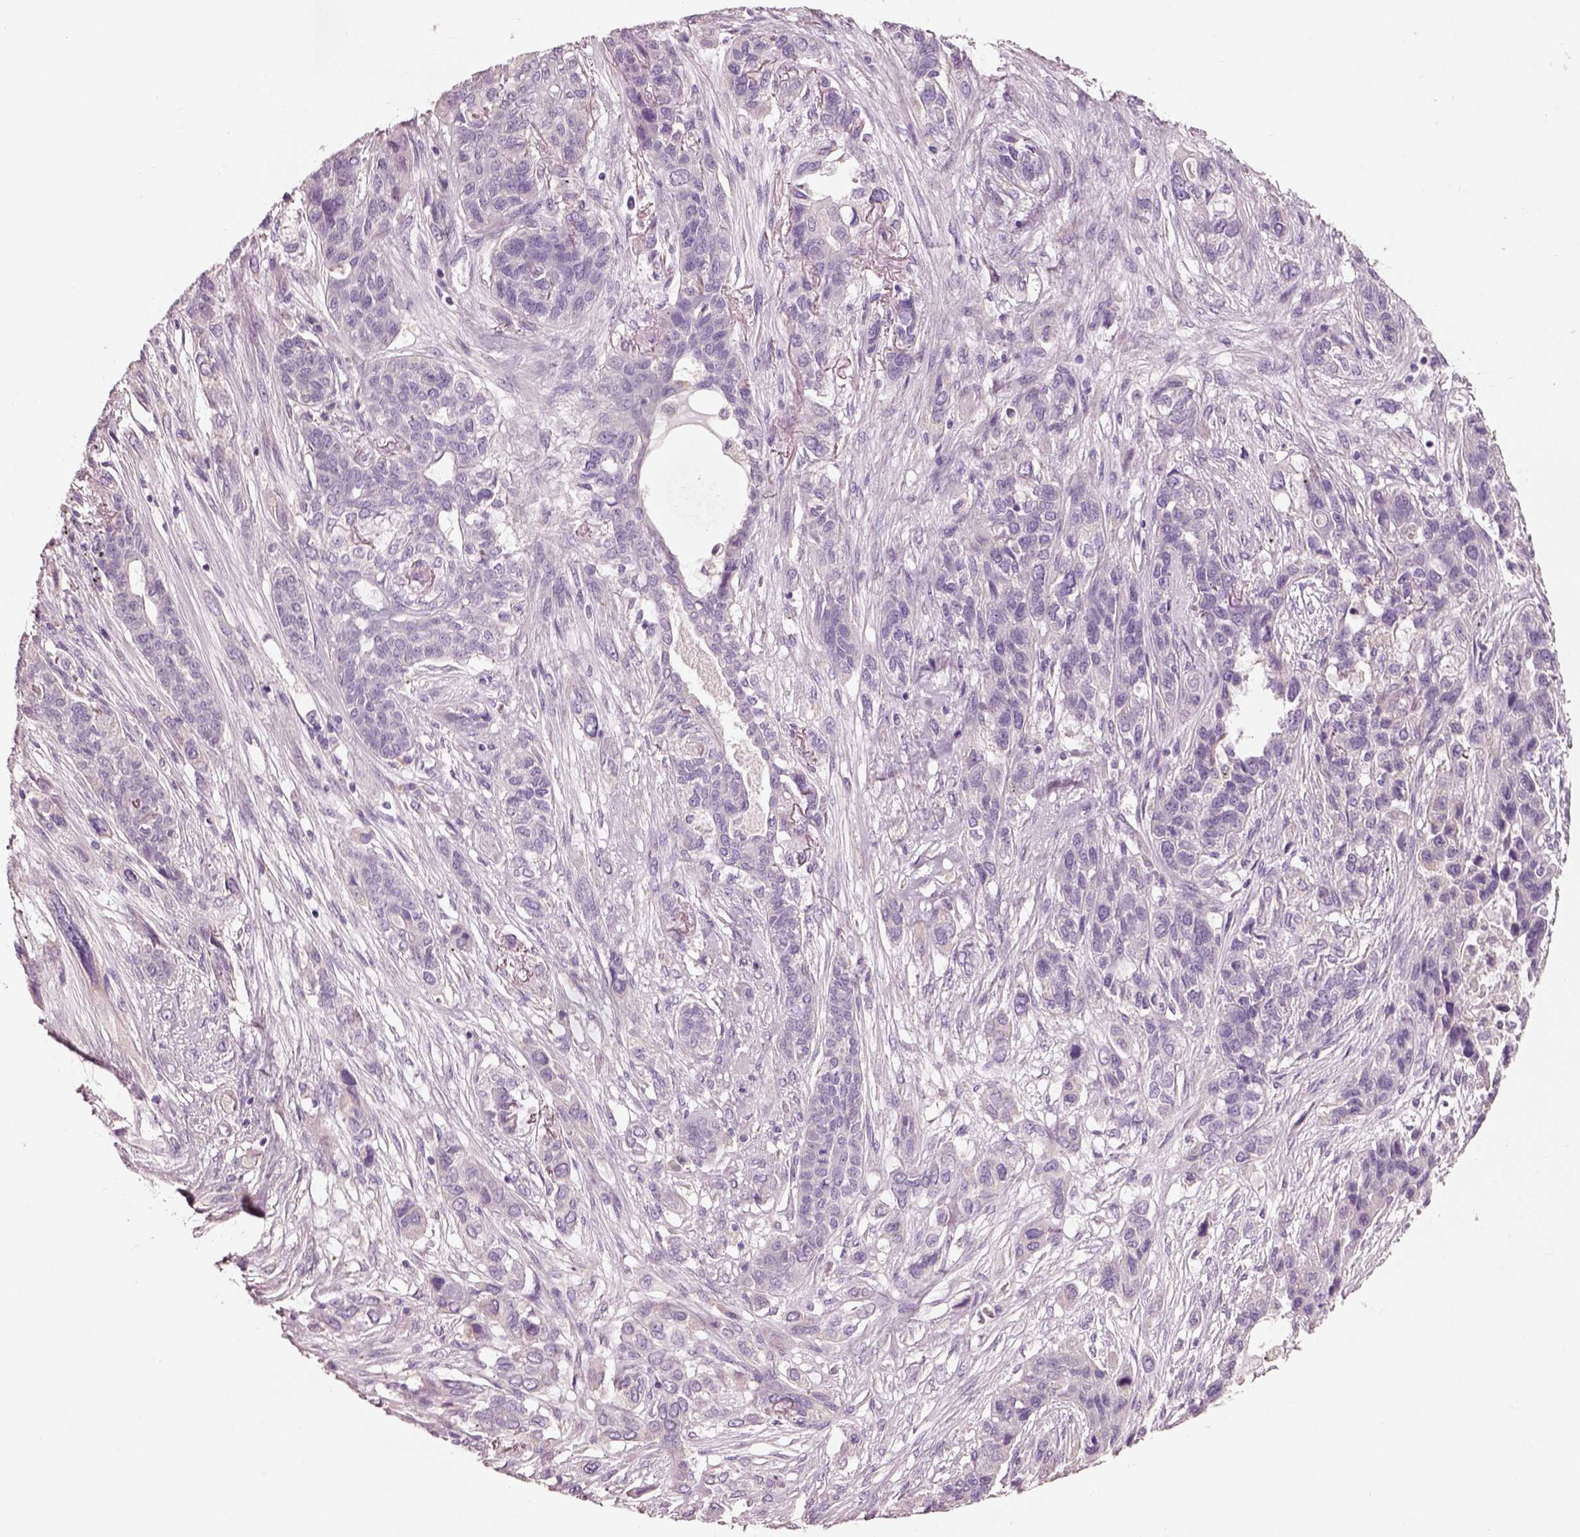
{"staining": {"intensity": "negative", "quantity": "none", "location": "none"}, "tissue": "lung cancer", "cell_type": "Tumor cells", "image_type": "cancer", "snomed": [{"axis": "morphology", "description": "Squamous cell carcinoma, NOS"}, {"axis": "topography", "description": "Lung"}], "caption": "Lung cancer (squamous cell carcinoma) was stained to show a protein in brown. There is no significant expression in tumor cells.", "gene": "PNOC", "patient": {"sex": "female", "age": 70}}